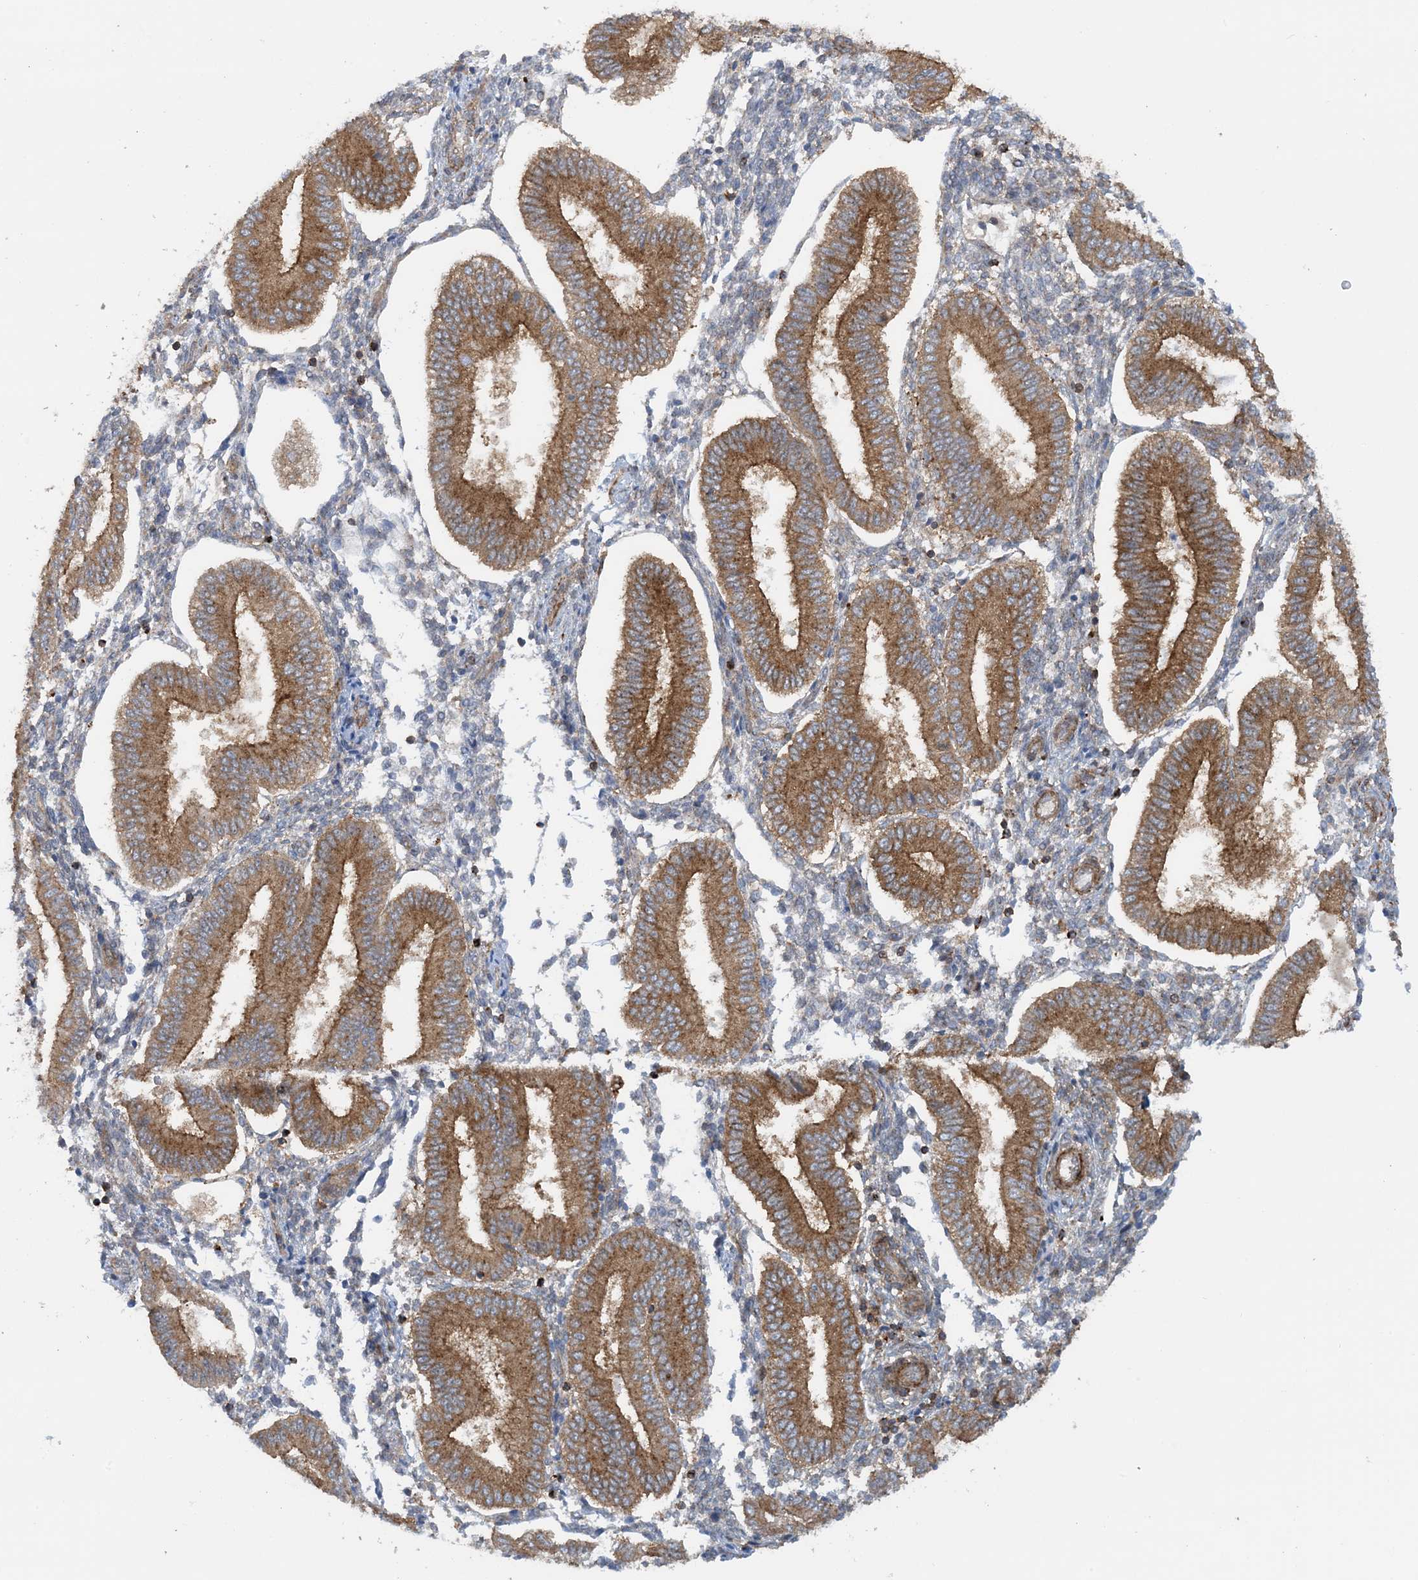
{"staining": {"intensity": "moderate", "quantity": "<25%", "location": "cytoplasmic/membranous"}, "tissue": "endometrium", "cell_type": "Cells in endometrial stroma", "image_type": "normal", "snomed": [{"axis": "morphology", "description": "Normal tissue, NOS"}, {"axis": "topography", "description": "Endometrium"}], "caption": "Protein staining of benign endometrium shows moderate cytoplasmic/membranous expression in about <25% of cells in endometrial stroma.", "gene": "STAM2", "patient": {"sex": "female", "age": 39}}